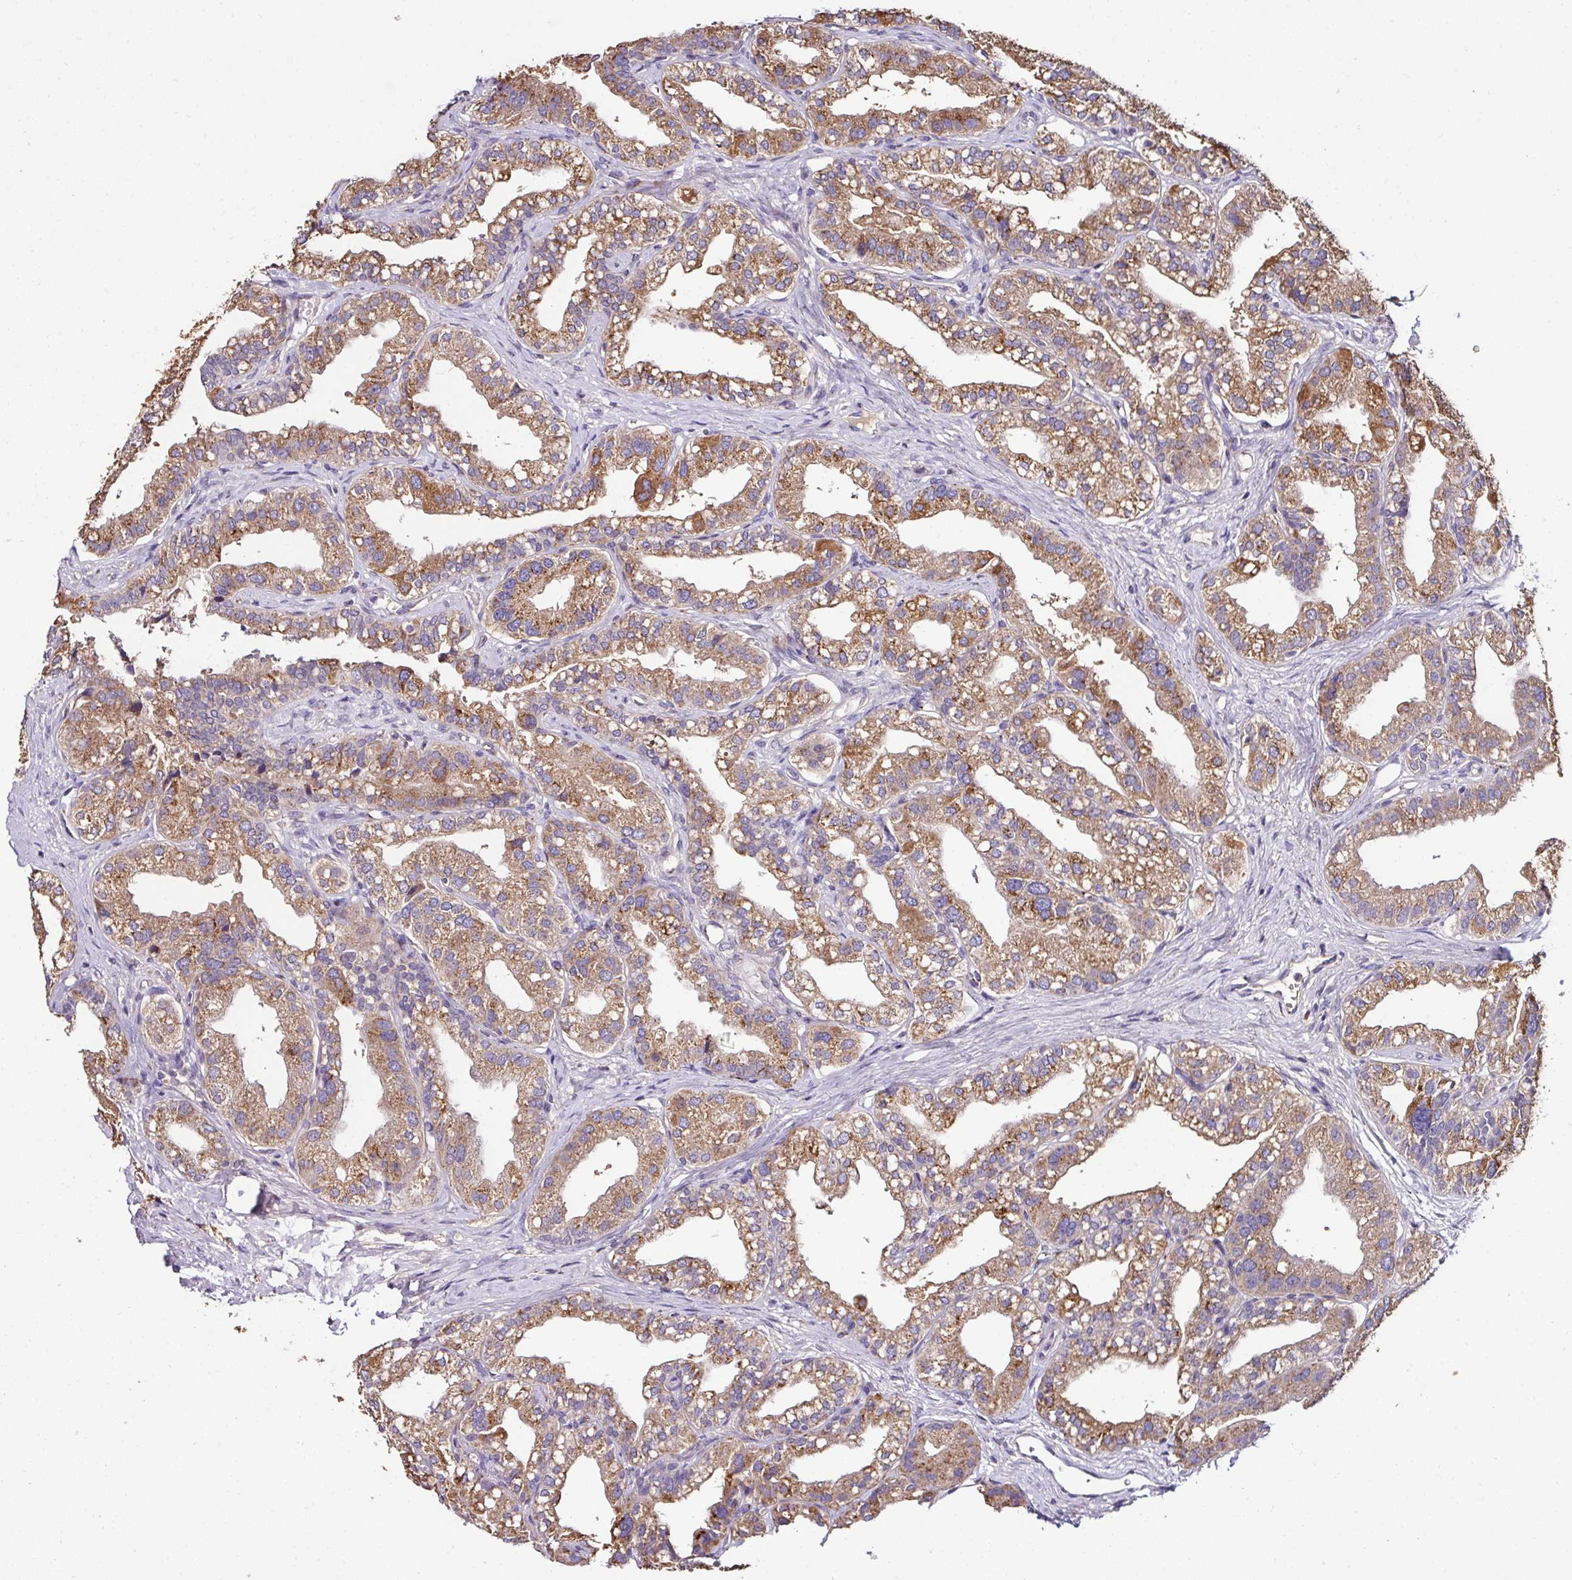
{"staining": {"intensity": "moderate", "quantity": ">75%", "location": "cytoplasmic/membranous"}, "tissue": "seminal vesicle", "cell_type": "Glandular cells", "image_type": "normal", "snomed": [{"axis": "morphology", "description": "Normal tissue, NOS"}, {"axis": "topography", "description": "Seminal veicle"}, {"axis": "topography", "description": "Peripheral nerve tissue"}], "caption": "This histopathology image exhibits normal seminal vesicle stained with immunohistochemistry (IHC) to label a protein in brown. The cytoplasmic/membranous of glandular cells show moderate positivity for the protein. Nuclei are counter-stained blue.", "gene": "CPD", "patient": {"sex": "male", "age": 60}}